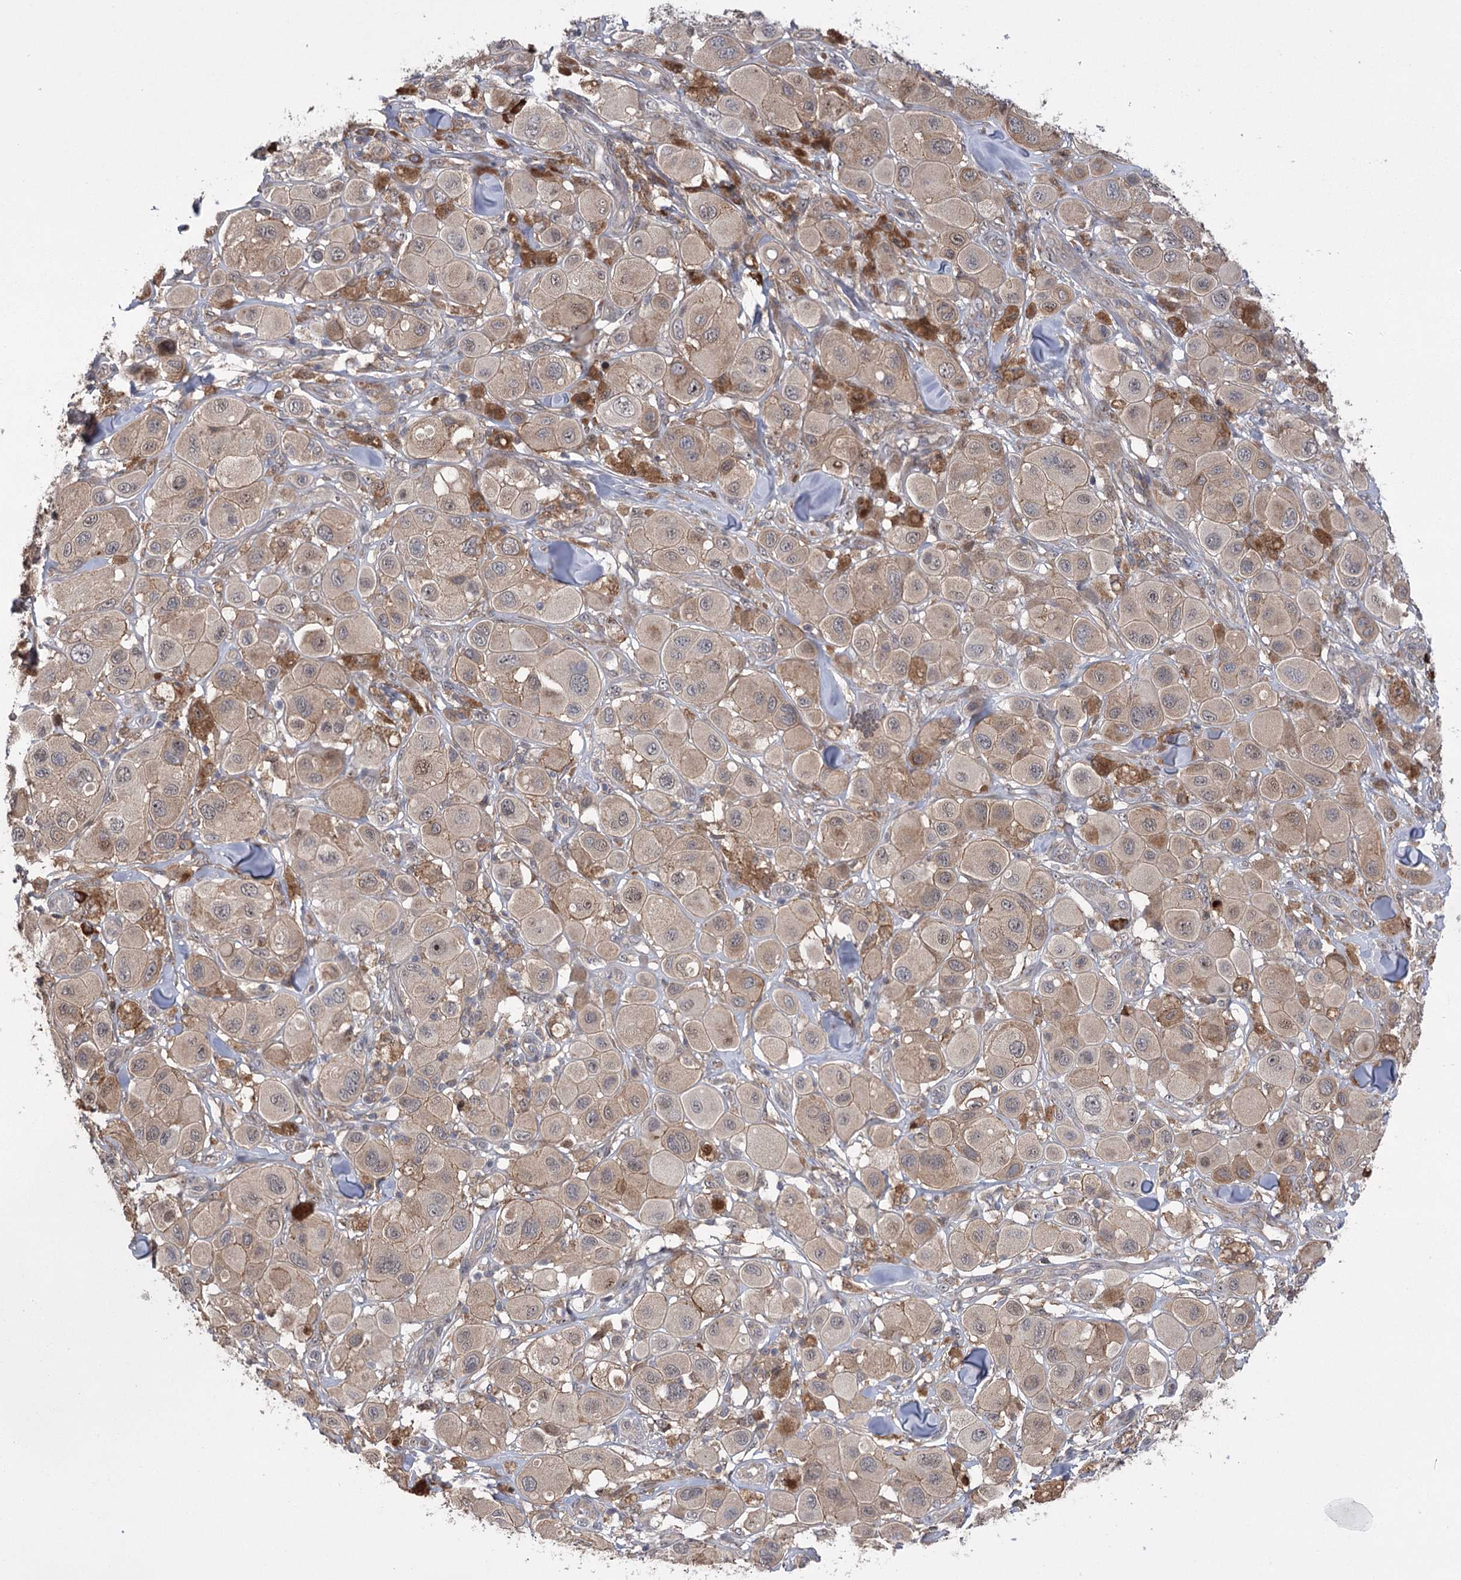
{"staining": {"intensity": "weak", "quantity": ">75%", "location": "cytoplasmic/membranous"}, "tissue": "melanoma", "cell_type": "Tumor cells", "image_type": "cancer", "snomed": [{"axis": "morphology", "description": "Malignant melanoma, Metastatic site"}, {"axis": "topography", "description": "Skin"}], "caption": "About >75% of tumor cells in malignant melanoma (metastatic site) reveal weak cytoplasmic/membranous protein positivity as visualized by brown immunohistochemical staining.", "gene": "KCNN2", "patient": {"sex": "male", "age": 41}}